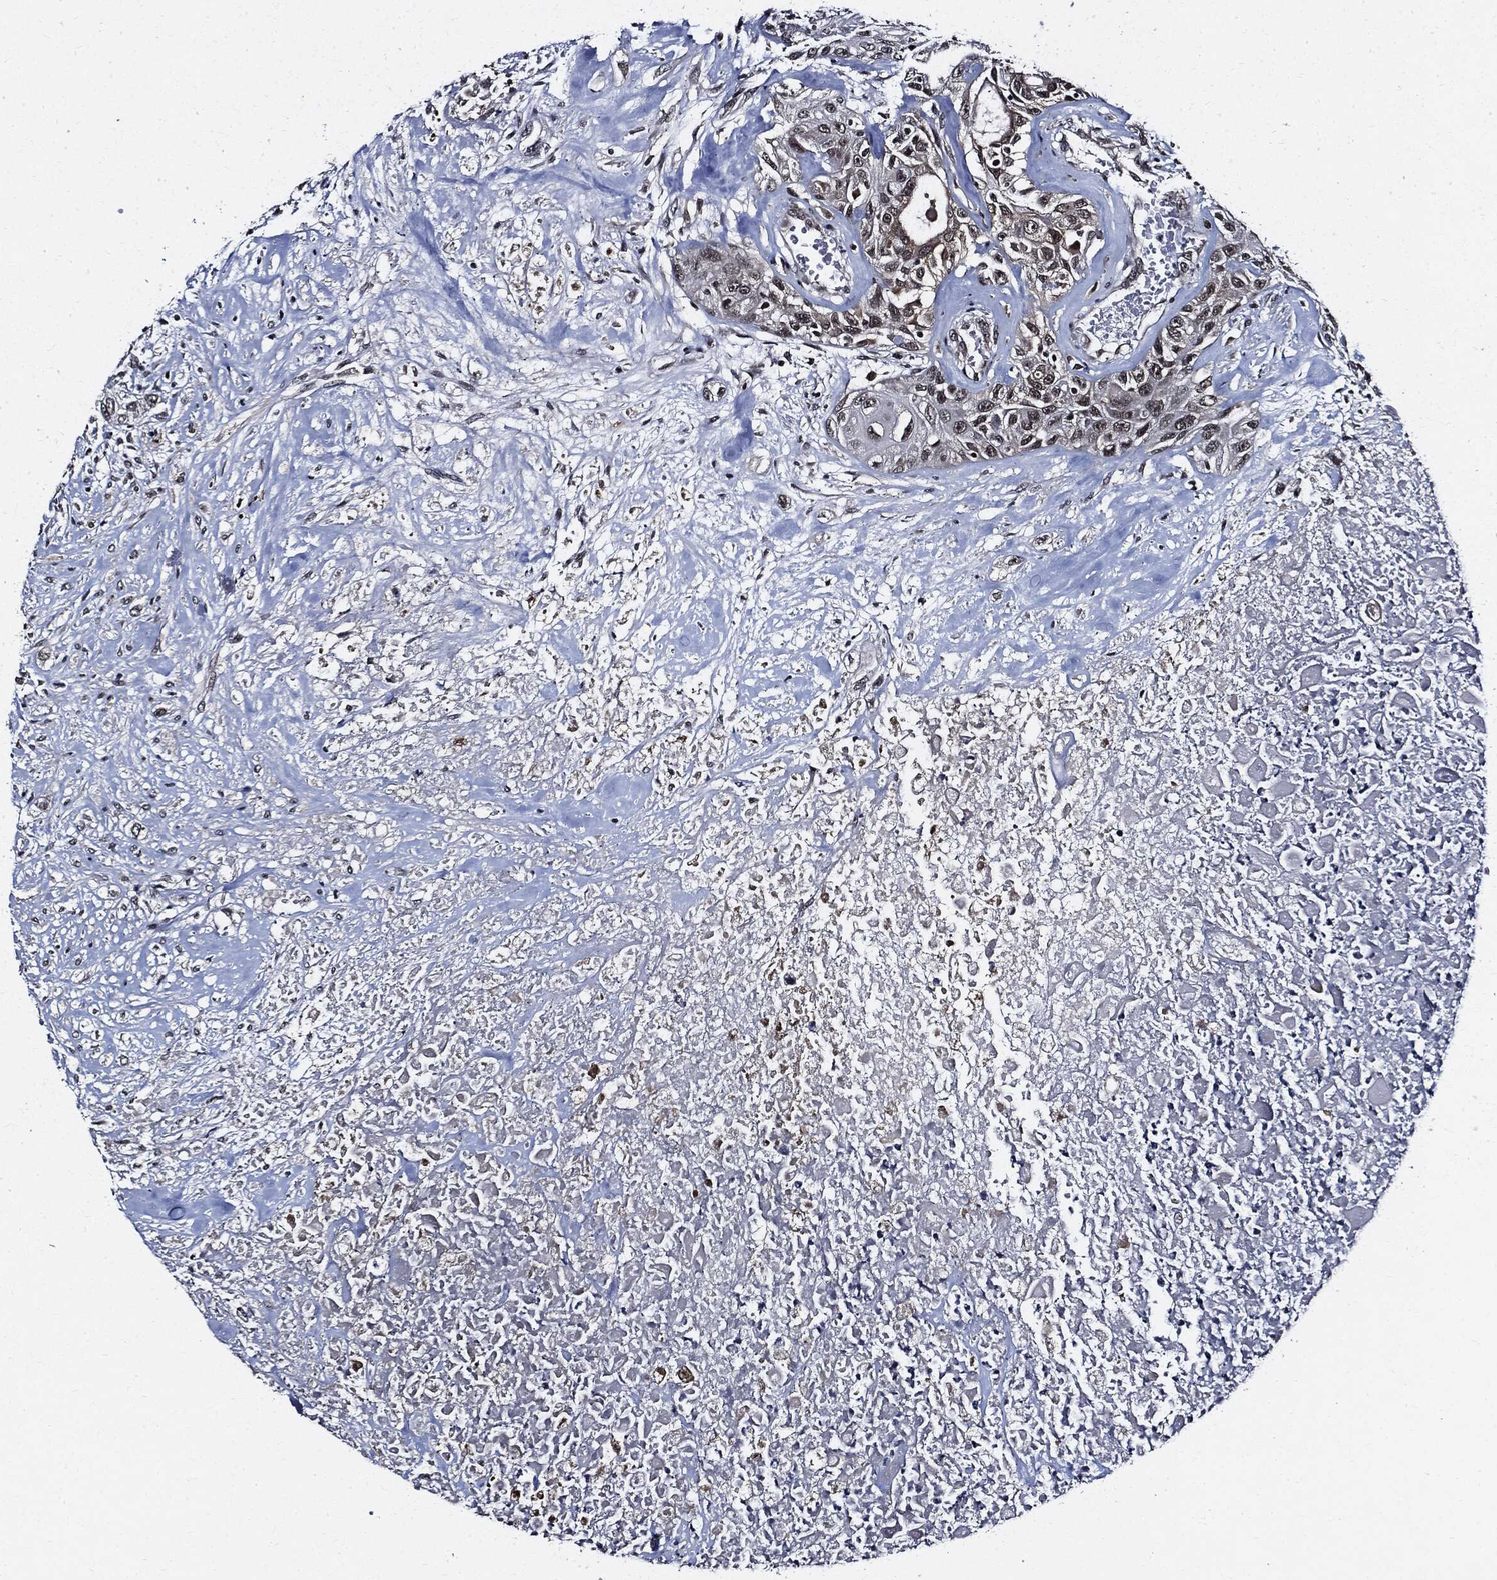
{"staining": {"intensity": "negative", "quantity": "none", "location": "none"}, "tissue": "urothelial cancer", "cell_type": "Tumor cells", "image_type": "cancer", "snomed": [{"axis": "morphology", "description": "Urothelial carcinoma, High grade"}, {"axis": "topography", "description": "Urinary bladder"}], "caption": "Immunohistochemistry photomicrograph of neoplastic tissue: urothelial cancer stained with DAB demonstrates no significant protein positivity in tumor cells. (DAB (3,3'-diaminobenzidine) immunohistochemistry visualized using brightfield microscopy, high magnification).", "gene": "SUGT1", "patient": {"sex": "female", "age": 56}}